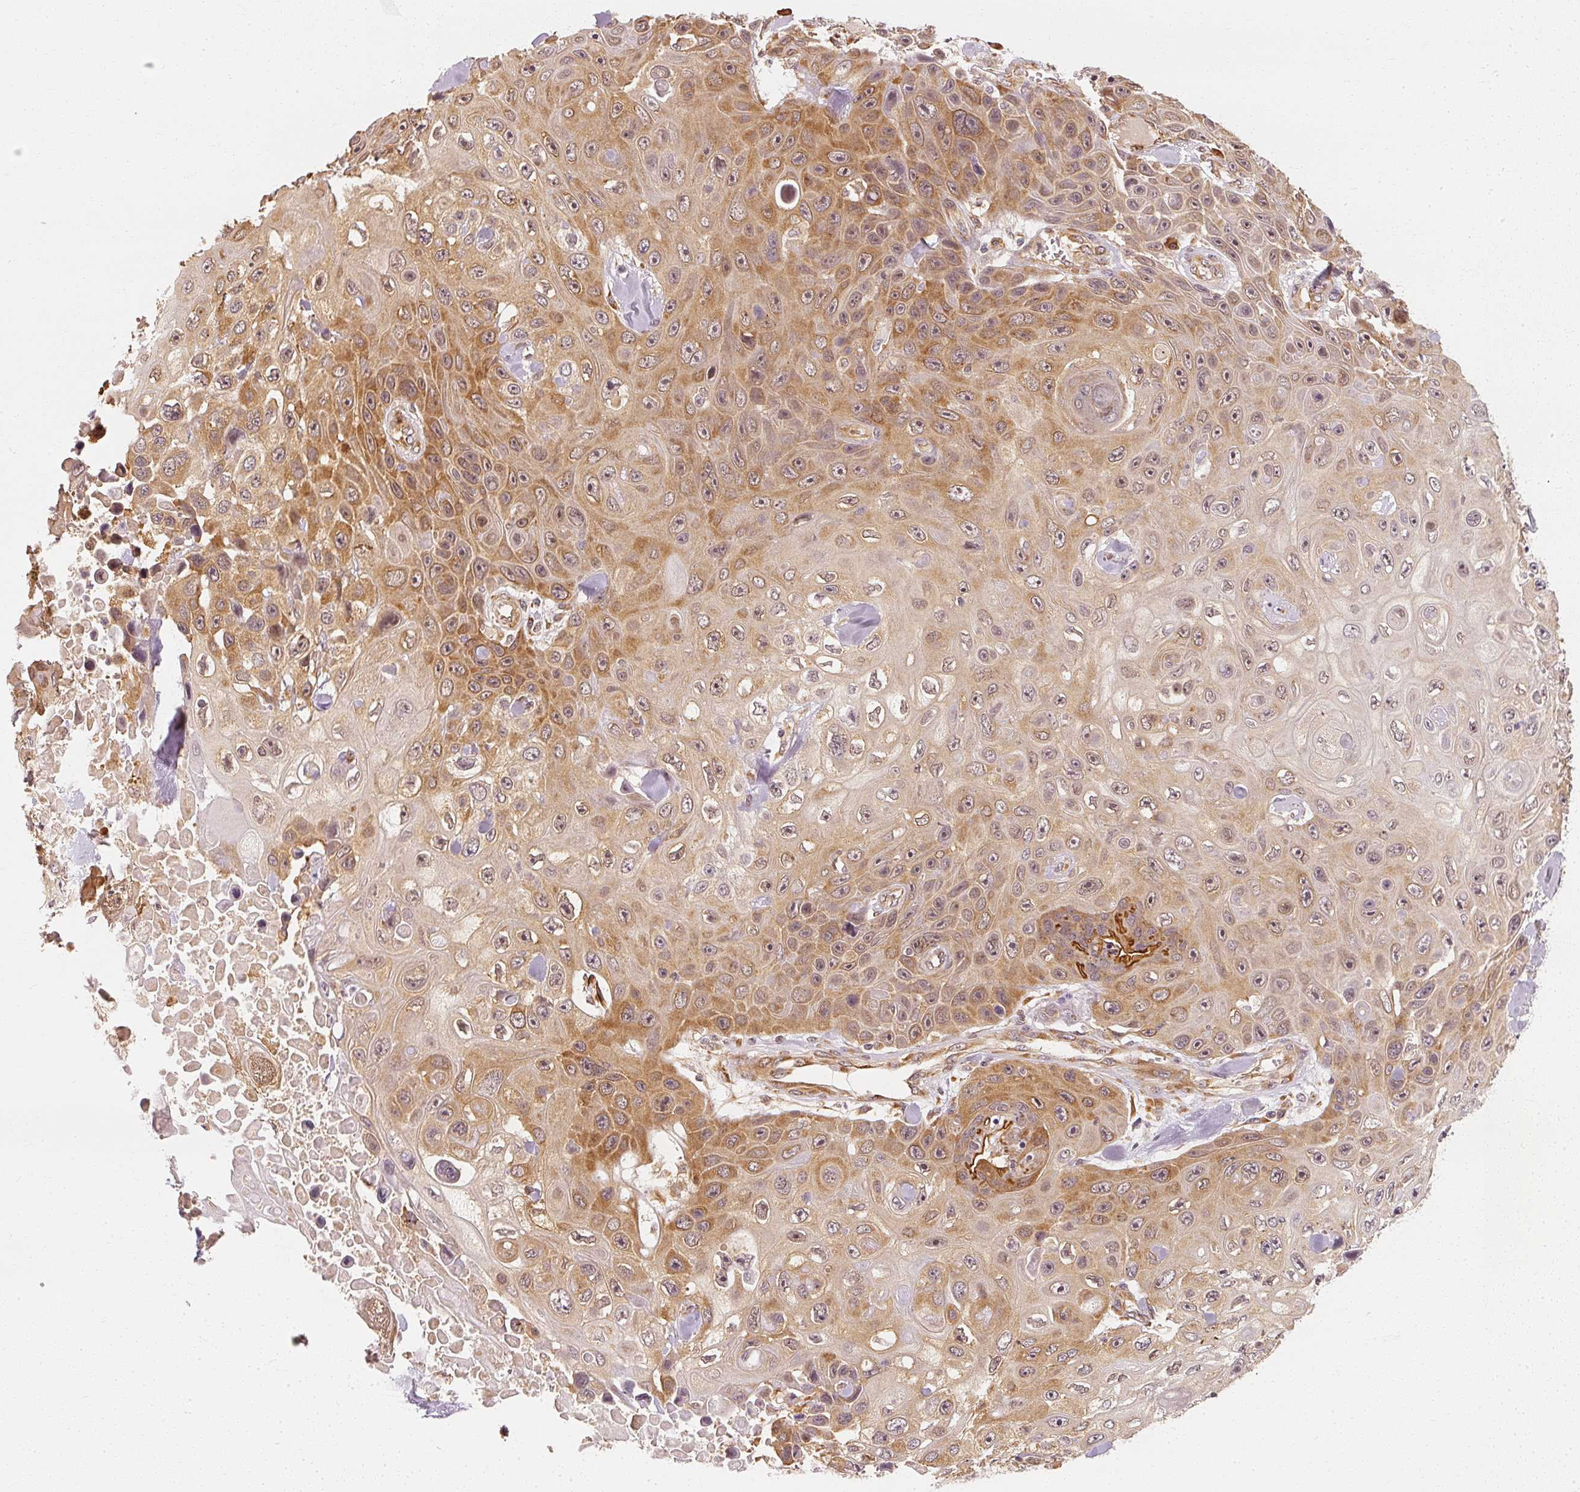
{"staining": {"intensity": "moderate", "quantity": ">75%", "location": "cytoplasmic/membranous"}, "tissue": "skin cancer", "cell_type": "Tumor cells", "image_type": "cancer", "snomed": [{"axis": "morphology", "description": "Squamous cell carcinoma, NOS"}, {"axis": "topography", "description": "Skin"}], "caption": "Moderate cytoplasmic/membranous protein expression is seen in about >75% of tumor cells in skin squamous cell carcinoma.", "gene": "EEF1A2", "patient": {"sex": "male", "age": 82}}